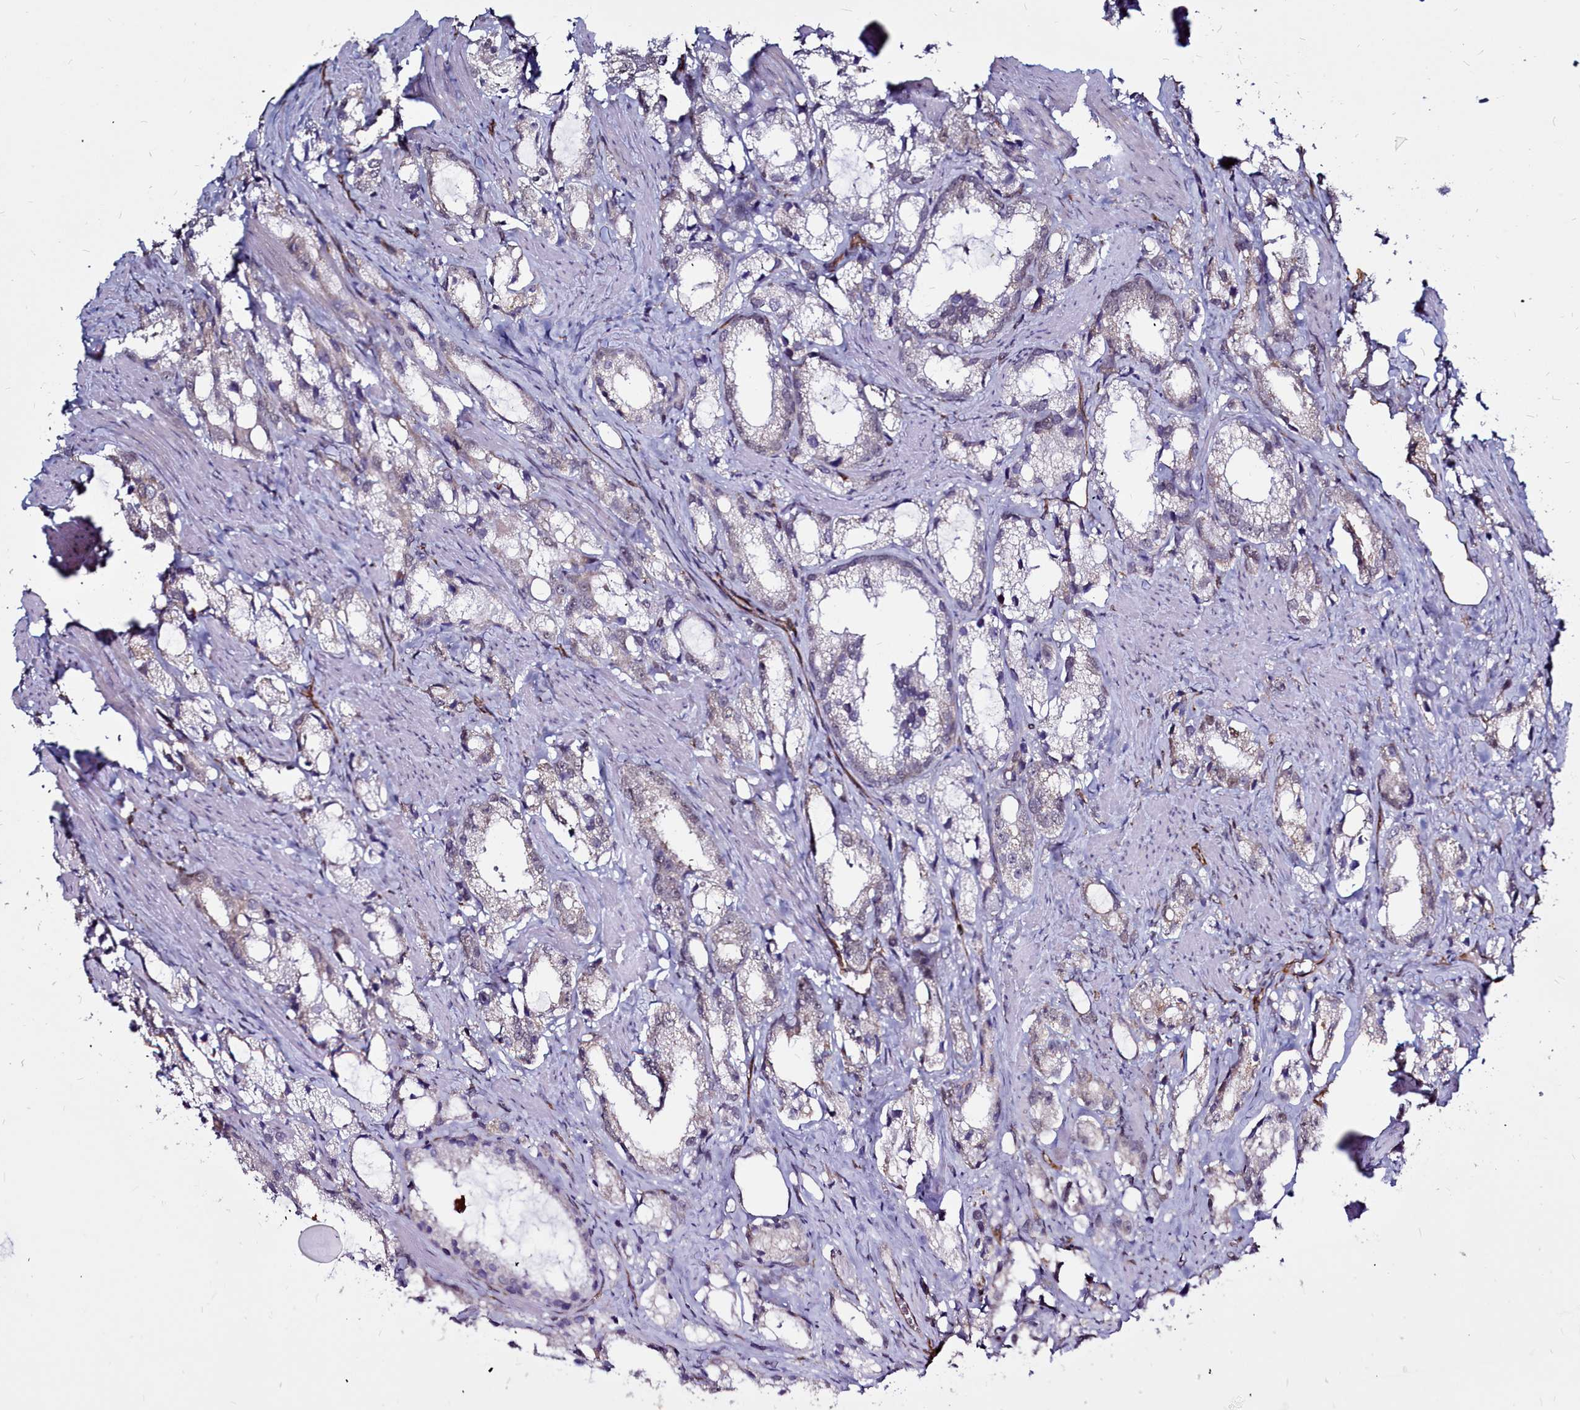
{"staining": {"intensity": "negative", "quantity": "none", "location": "none"}, "tissue": "prostate cancer", "cell_type": "Tumor cells", "image_type": "cancer", "snomed": [{"axis": "morphology", "description": "Adenocarcinoma, High grade"}, {"axis": "topography", "description": "Prostate"}], "caption": "DAB (3,3'-diaminobenzidine) immunohistochemical staining of human prostate cancer shows no significant positivity in tumor cells.", "gene": "CLK3", "patient": {"sex": "male", "age": 66}}